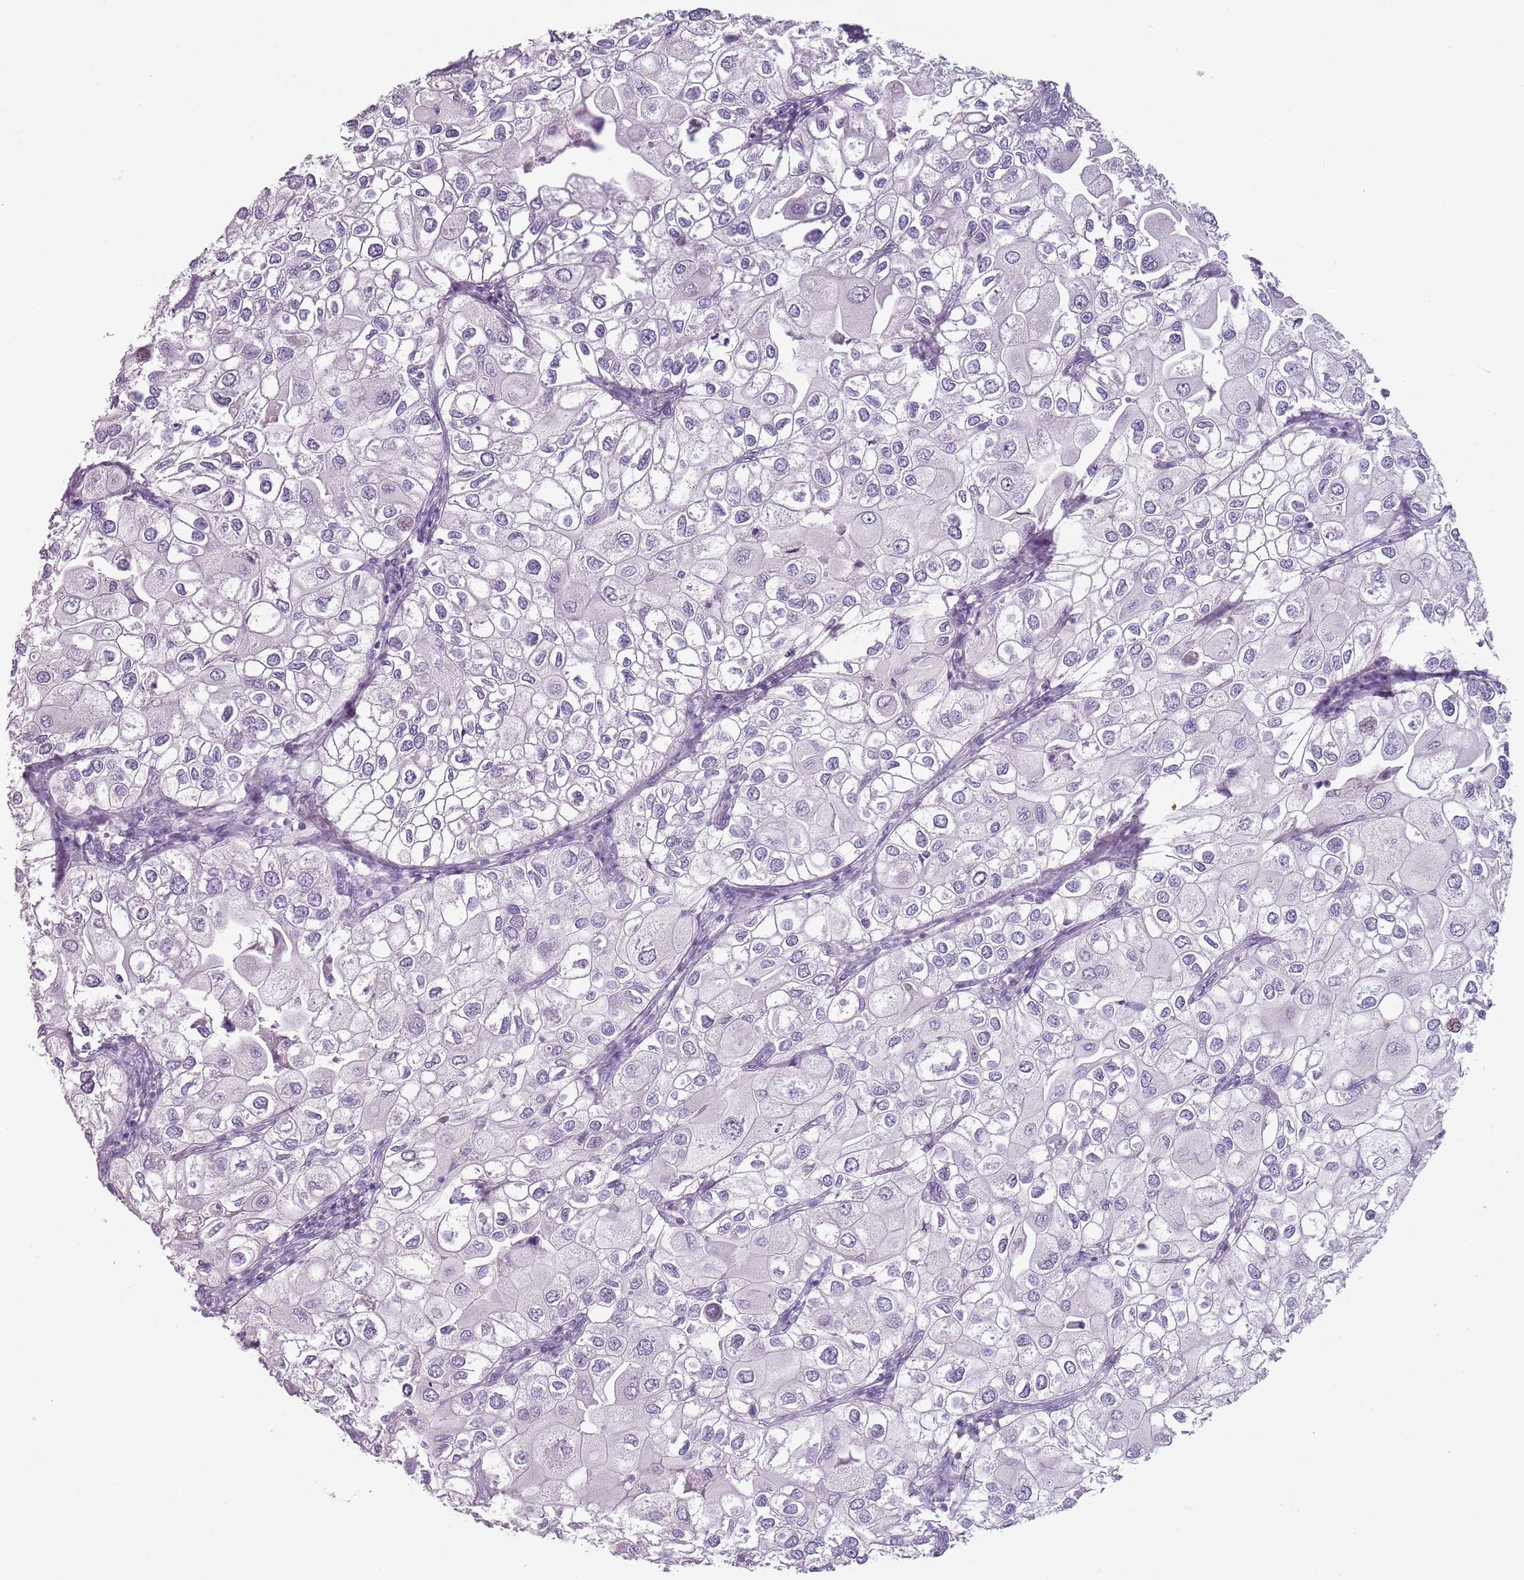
{"staining": {"intensity": "negative", "quantity": "none", "location": "none"}, "tissue": "urothelial cancer", "cell_type": "Tumor cells", "image_type": "cancer", "snomed": [{"axis": "morphology", "description": "Urothelial carcinoma, High grade"}, {"axis": "topography", "description": "Urinary bladder"}], "caption": "Immunohistochemistry (IHC) histopathology image of urothelial cancer stained for a protein (brown), which exhibits no expression in tumor cells.", "gene": "PIEZO1", "patient": {"sex": "male", "age": 64}}